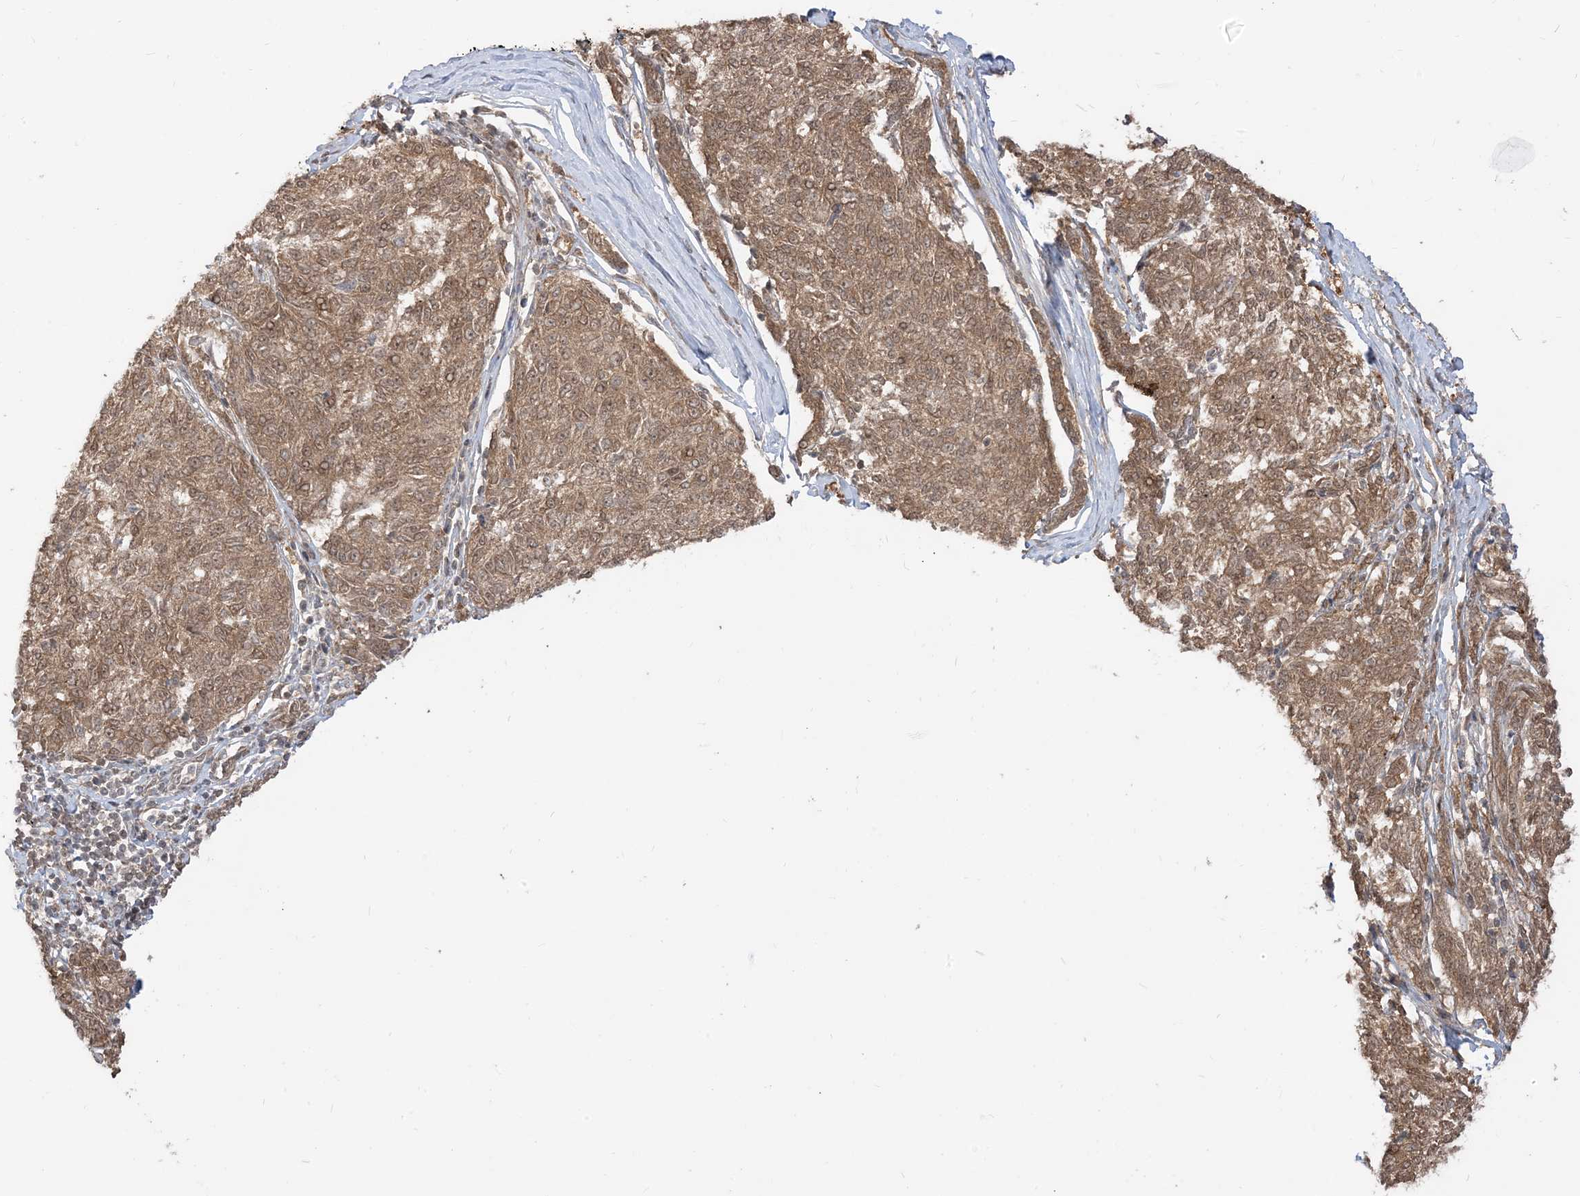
{"staining": {"intensity": "moderate", "quantity": ">75%", "location": "cytoplasmic/membranous,nuclear"}, "tissue": "melanoma", "cell_type": "Tumor cells", "image_type": "cancer", "snomed": [{"axis": "morphology", "description": "Malignant melanoma, NOS"}, {"axis": "topography", "description": "Skin"}], "caption": "Tumor cells exhibit moderate cytoplasmic/membranous and nuclear positivity in about >75% of cells in melanoma.", "gene": "TBCC", "patient": {"sex": "female", "age": 72}}